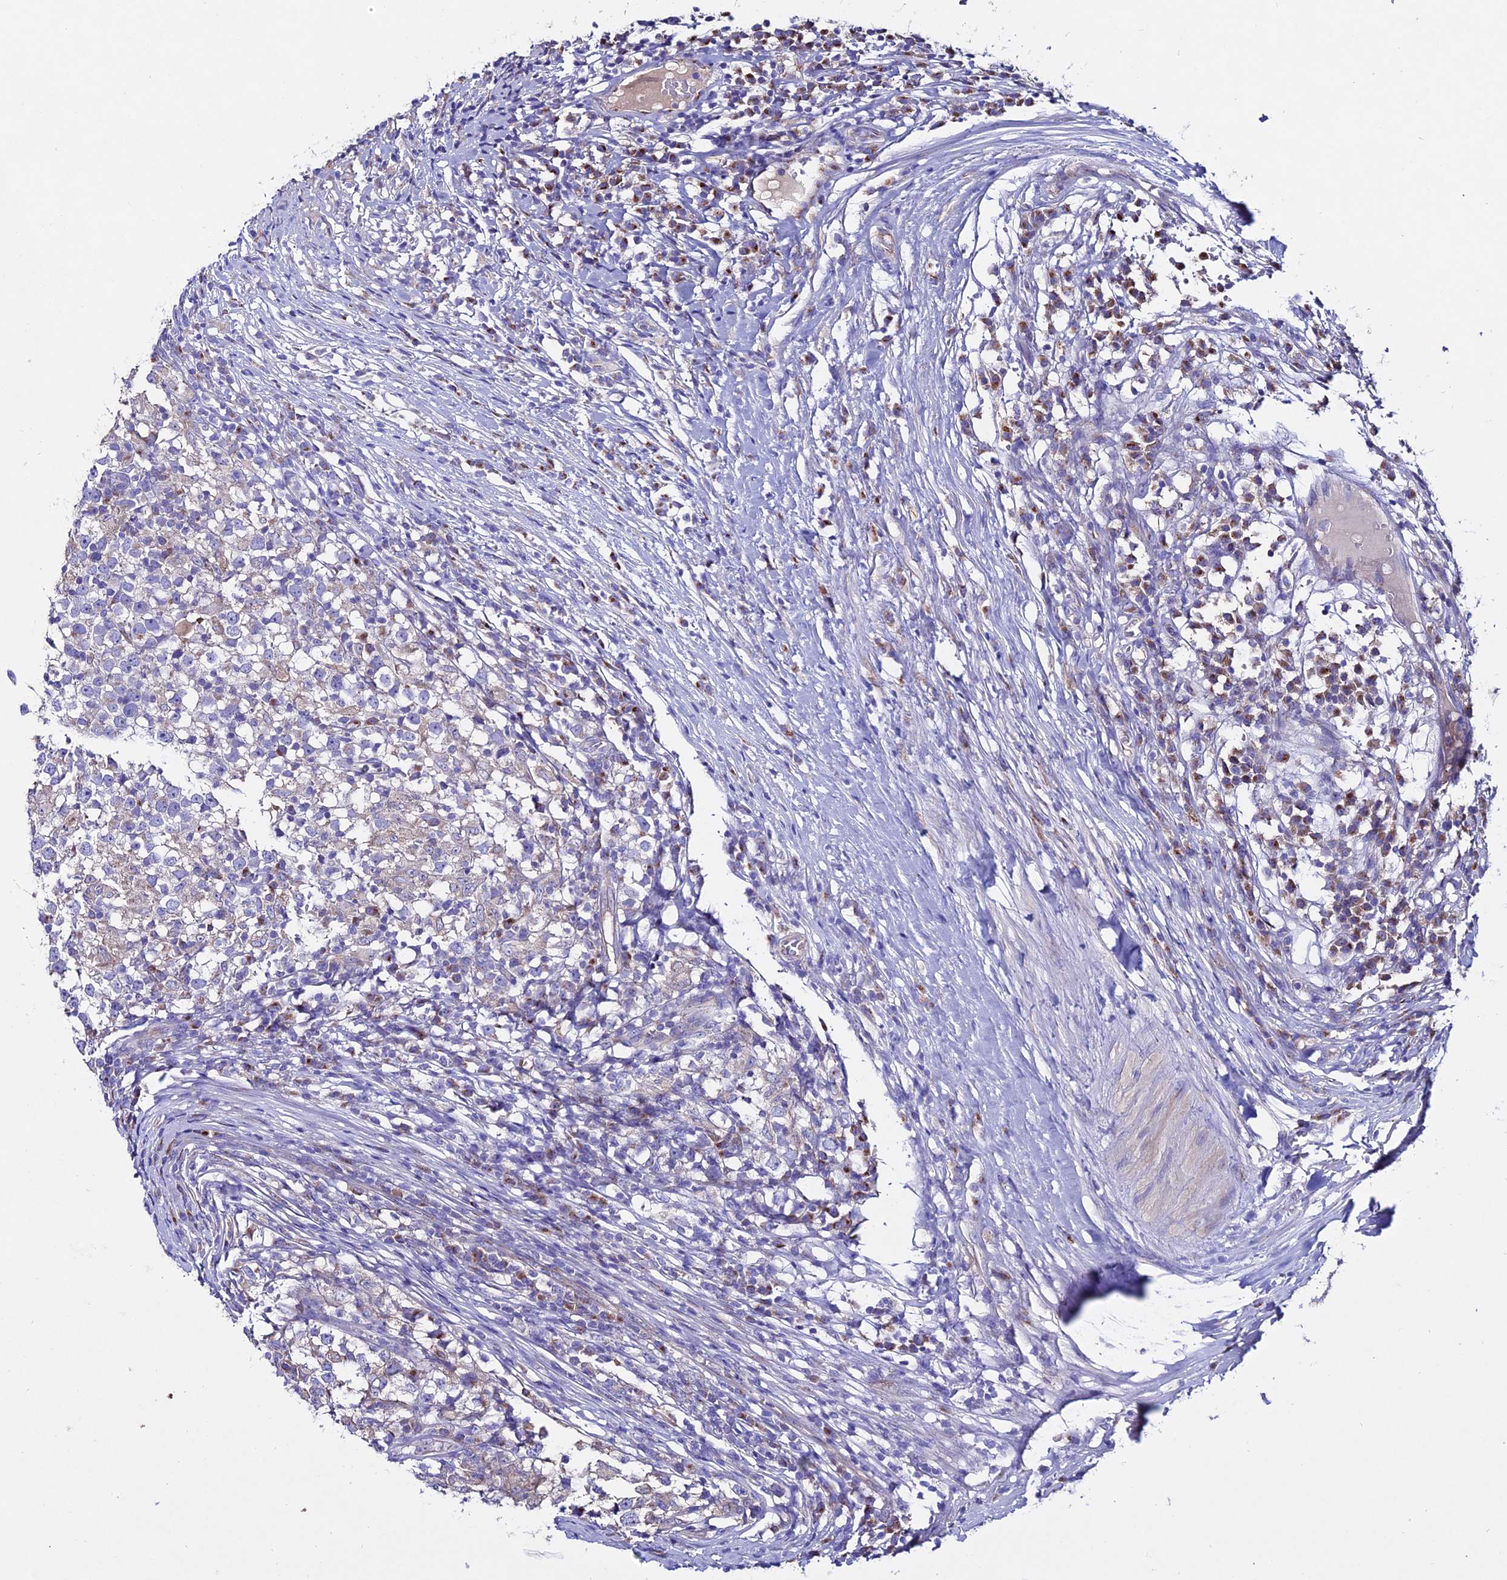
{"staining": {"intensity": "moderate", "quantity": "<25%", "location": "cytoplasmic/membranous"}, "tissue": "testis cancer", "cell_type": "Tumor cells", "image_type": "cancer", "snomed": [{"axis": "morphology", "description": "Seminoma, NOS"}, {"axis": "topography", "description": "Testis"}], "caption": "A micrograph showing moderate cytoplasmic/membranous staining in approximately <25% of tumor cells in testis seminoma, as visualized by brown immunohistochemical staining.", "gene": "OR51Q1", "patient": {"sex": "male", "age": 65}}